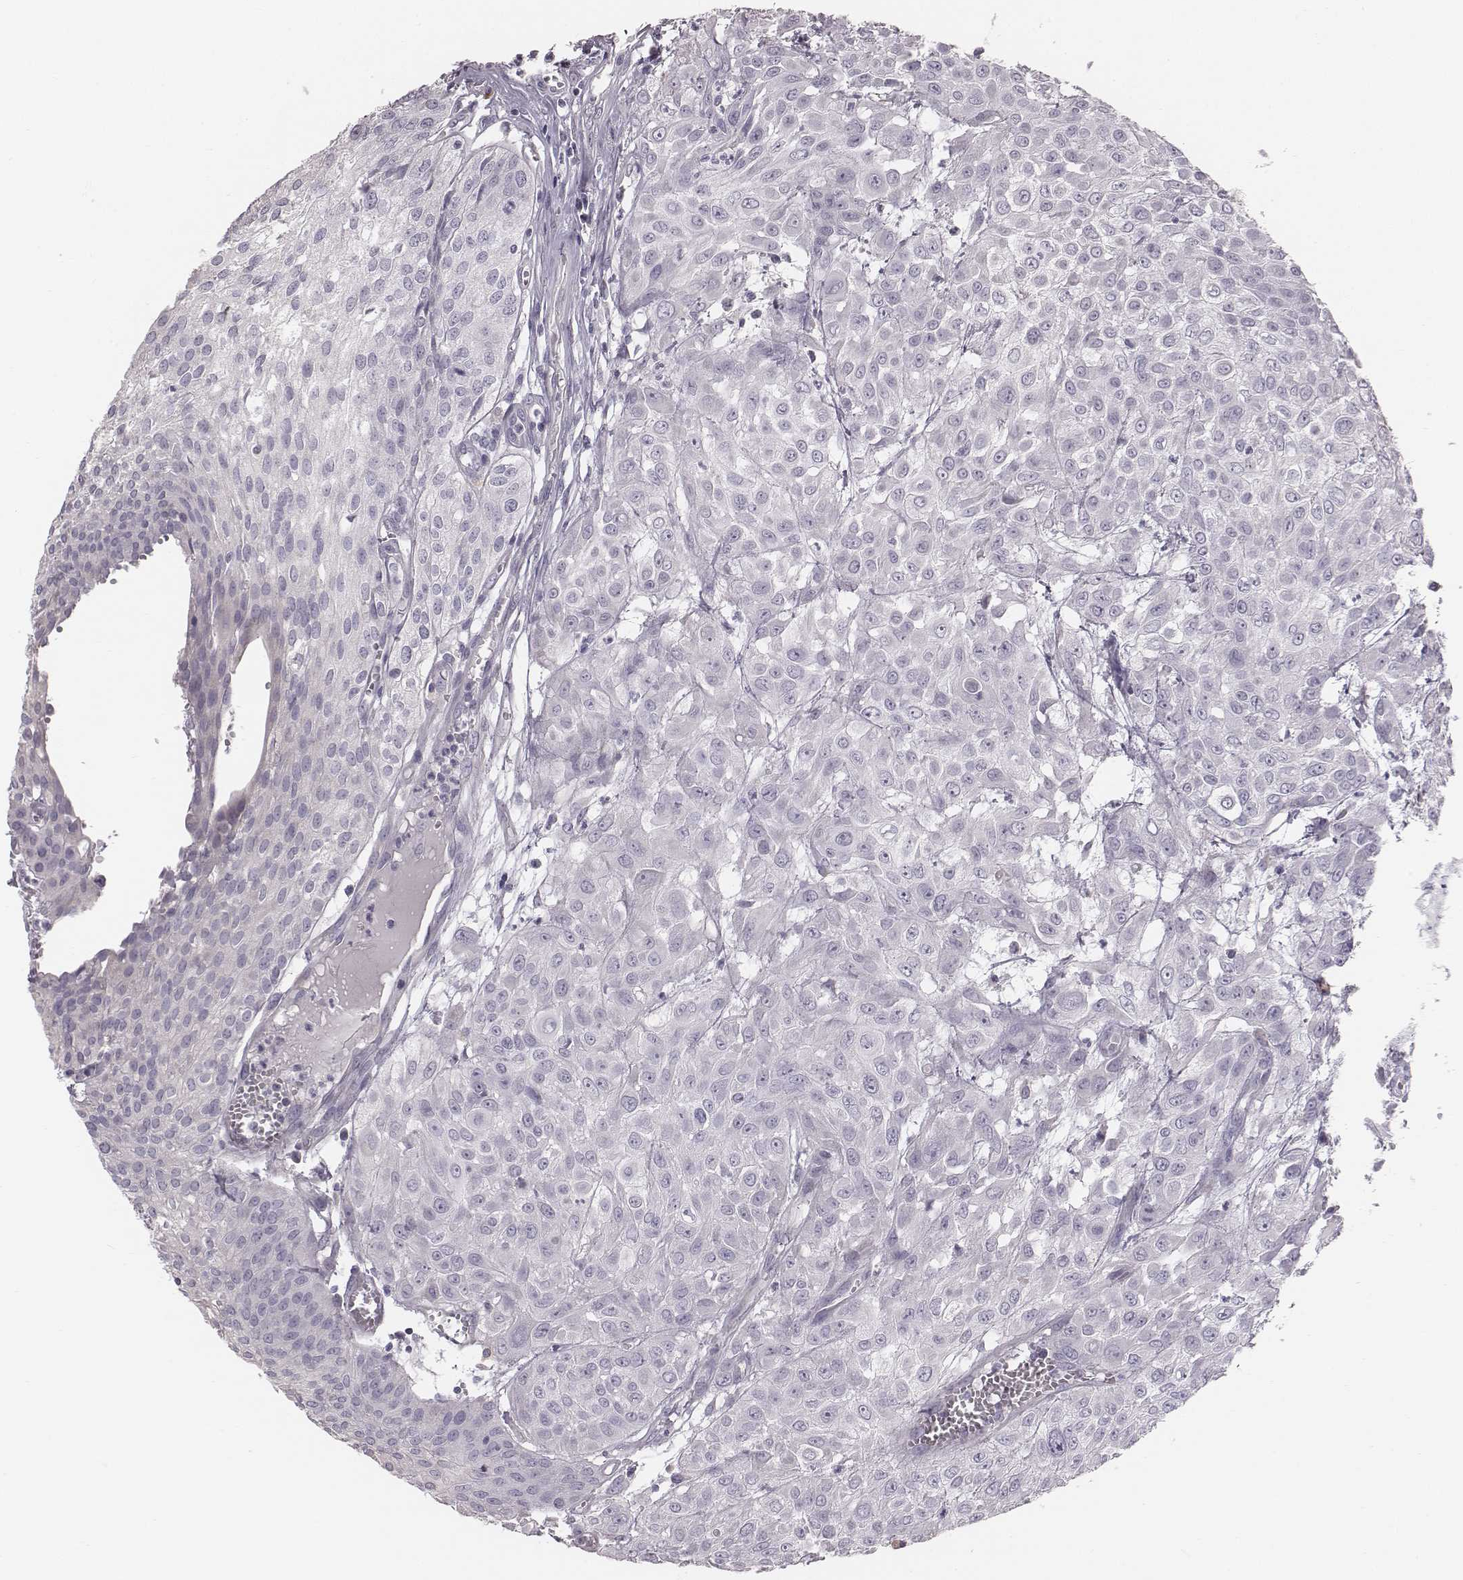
{"staining": {"intensity": "negative", "quantity": "none", "location": "none"}, "tissue": "urothelial cancer", "cell_type": "Tumor cells", "image_type": "cancer", "snomed": [{"axis": "morphology", "description": "Urothelial carcinoma, High grade"}, {"axis": "topography", "description": "Urinary bladder"}], "caption": "High-grade urothelial carcinoma was stained to show a protein in brown. There is no significant expression in tumor cells.", "gene": "C6orf58", "patient": {"sex": "male", "age": 57}}